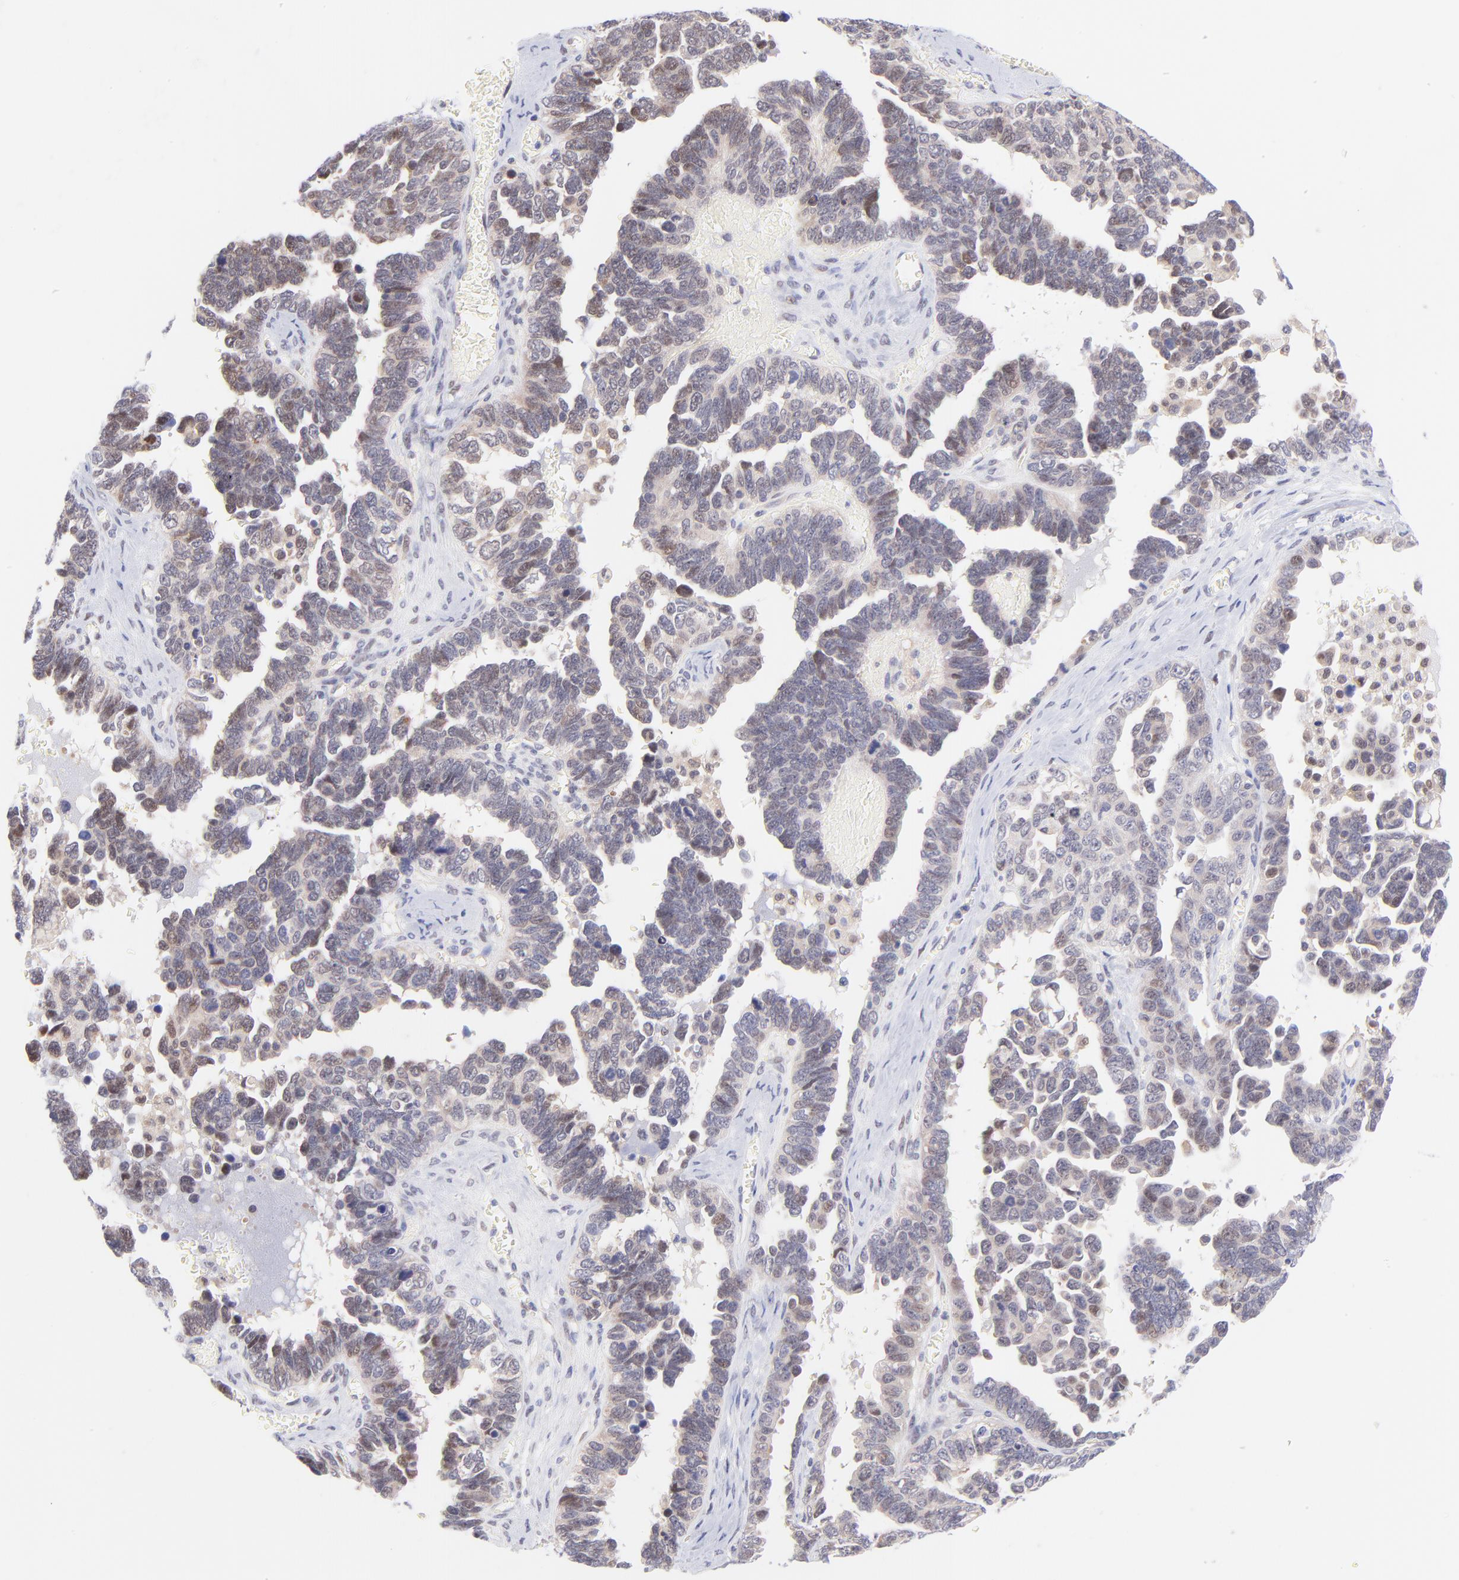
{"staining": {"intensity": "weak", "quantity": "<25%", "location": "nuclear"}, "tissue": "ovarian cancer", "cell_type": "Tumor cells", "image_type": "cancer", "snomed": [{"axis": "morphology", "description": "Cystadenocarcinoma, serous, NOS"}, {"axis": "topography", "description": "Ovary"}], "caption": "Human ovarian serous cystadenocarcinoma stained for a protein using immunohistochemistry (IHC) demonstrates no staining in tumor cells.", "gene": "PBDC1", "patient": {"sex": "female", "age": 69}}